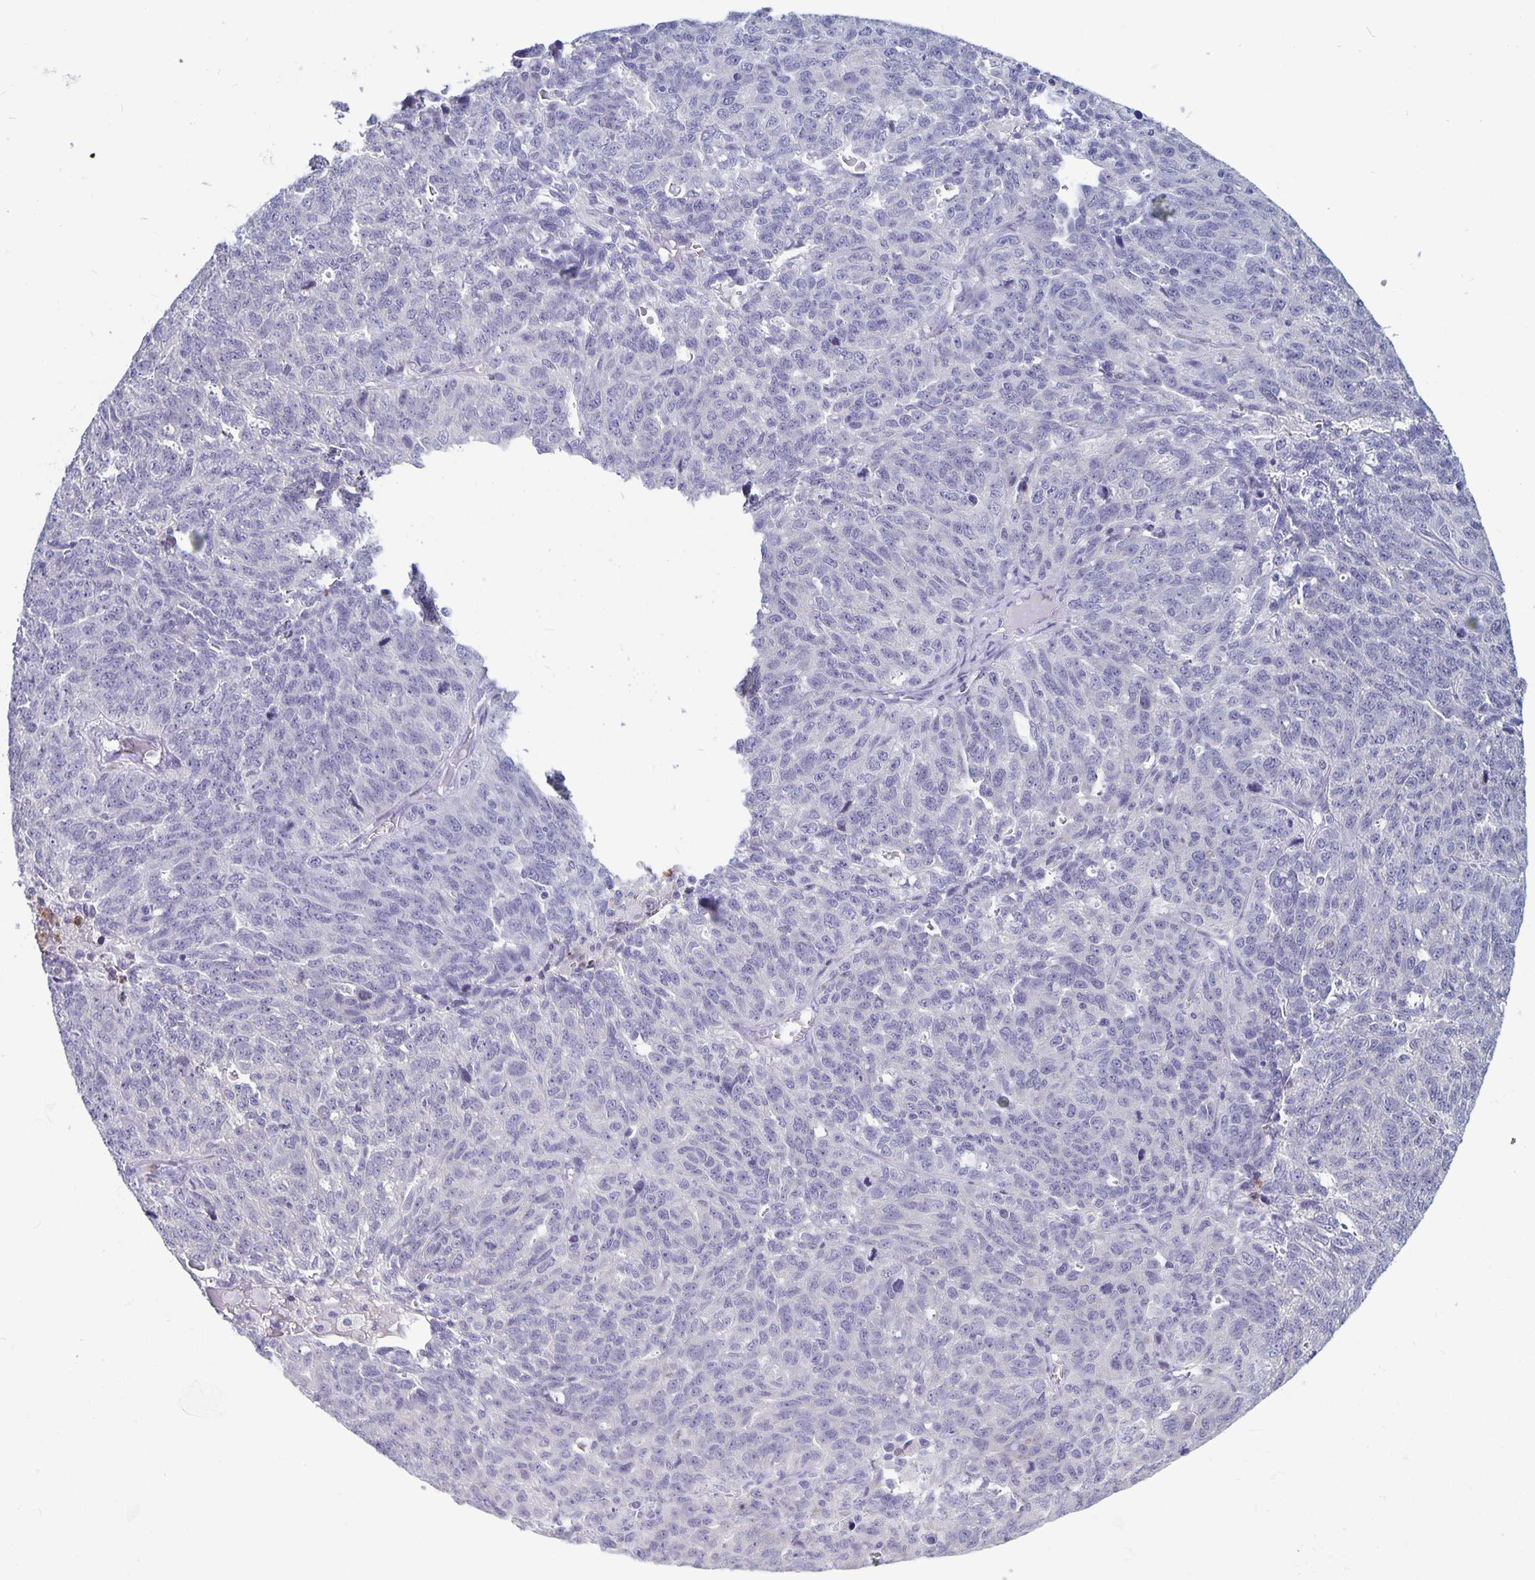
{"staining": {"intensity": "negative", "quantity": "none", "location": "none"}, "tissue": "ovarian cancer", "cell_type": "Tumor cells", "image_type": "cancer", "snomed": [{"axis": "morphology", "description": "Cystadenocarcinoma, serous, NOS"}, {"axis": "topography", "description": "Ovary"}], "caption": "A high-resolution photomicrograph shows IHC staining of ovarian cancer, which displays no significant staining in tumor cells. (IHC, brightfield microscopy, high magnification).", "gene": "PLCB3", "patient": {"sex": "female", "age": 71}}